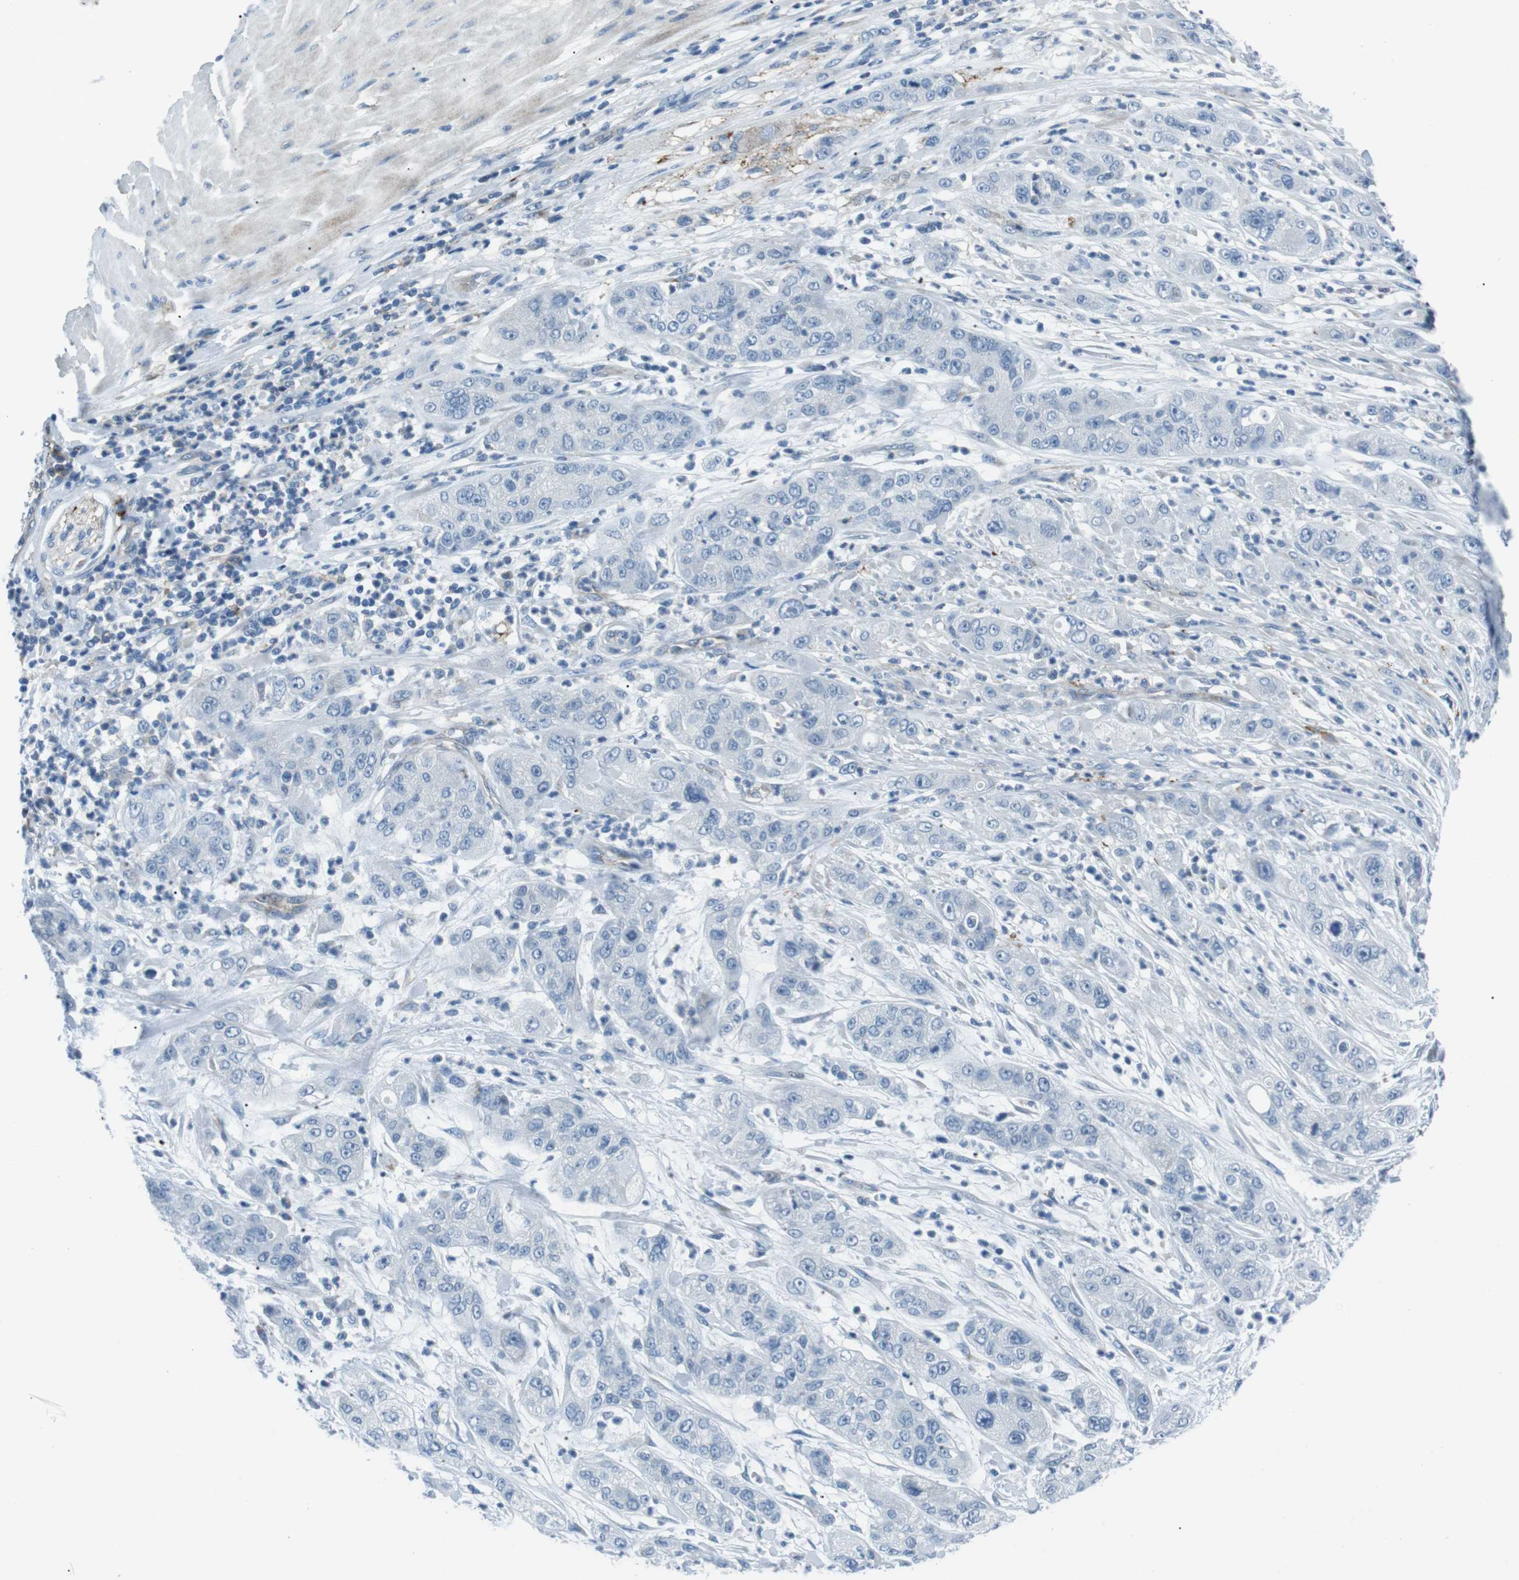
{"staining": {"intensity": "negative", "quantity": "none", "location": "none"}, "tissue": "pancreatic cancer", "cell_type": "Tumor cells", "image_type": "cancer", "snomed": [{"axis": "morphology", "description": "Adenocarcinoma, NOS"}, {"axis": "topography", "description": "Pancreas"}], "caption": "Immunohistochemistry of pancreatic cancer (adenocarcinoma) demonstrates no expression in tumor cells. (Stains: DAB immunohistochemistry with hematoxylin counter stain, Microscopy: brightfield microscopy at high magnification).", "gene": "CSF2RA", "patient": {"sex": "female", "age": 78}}